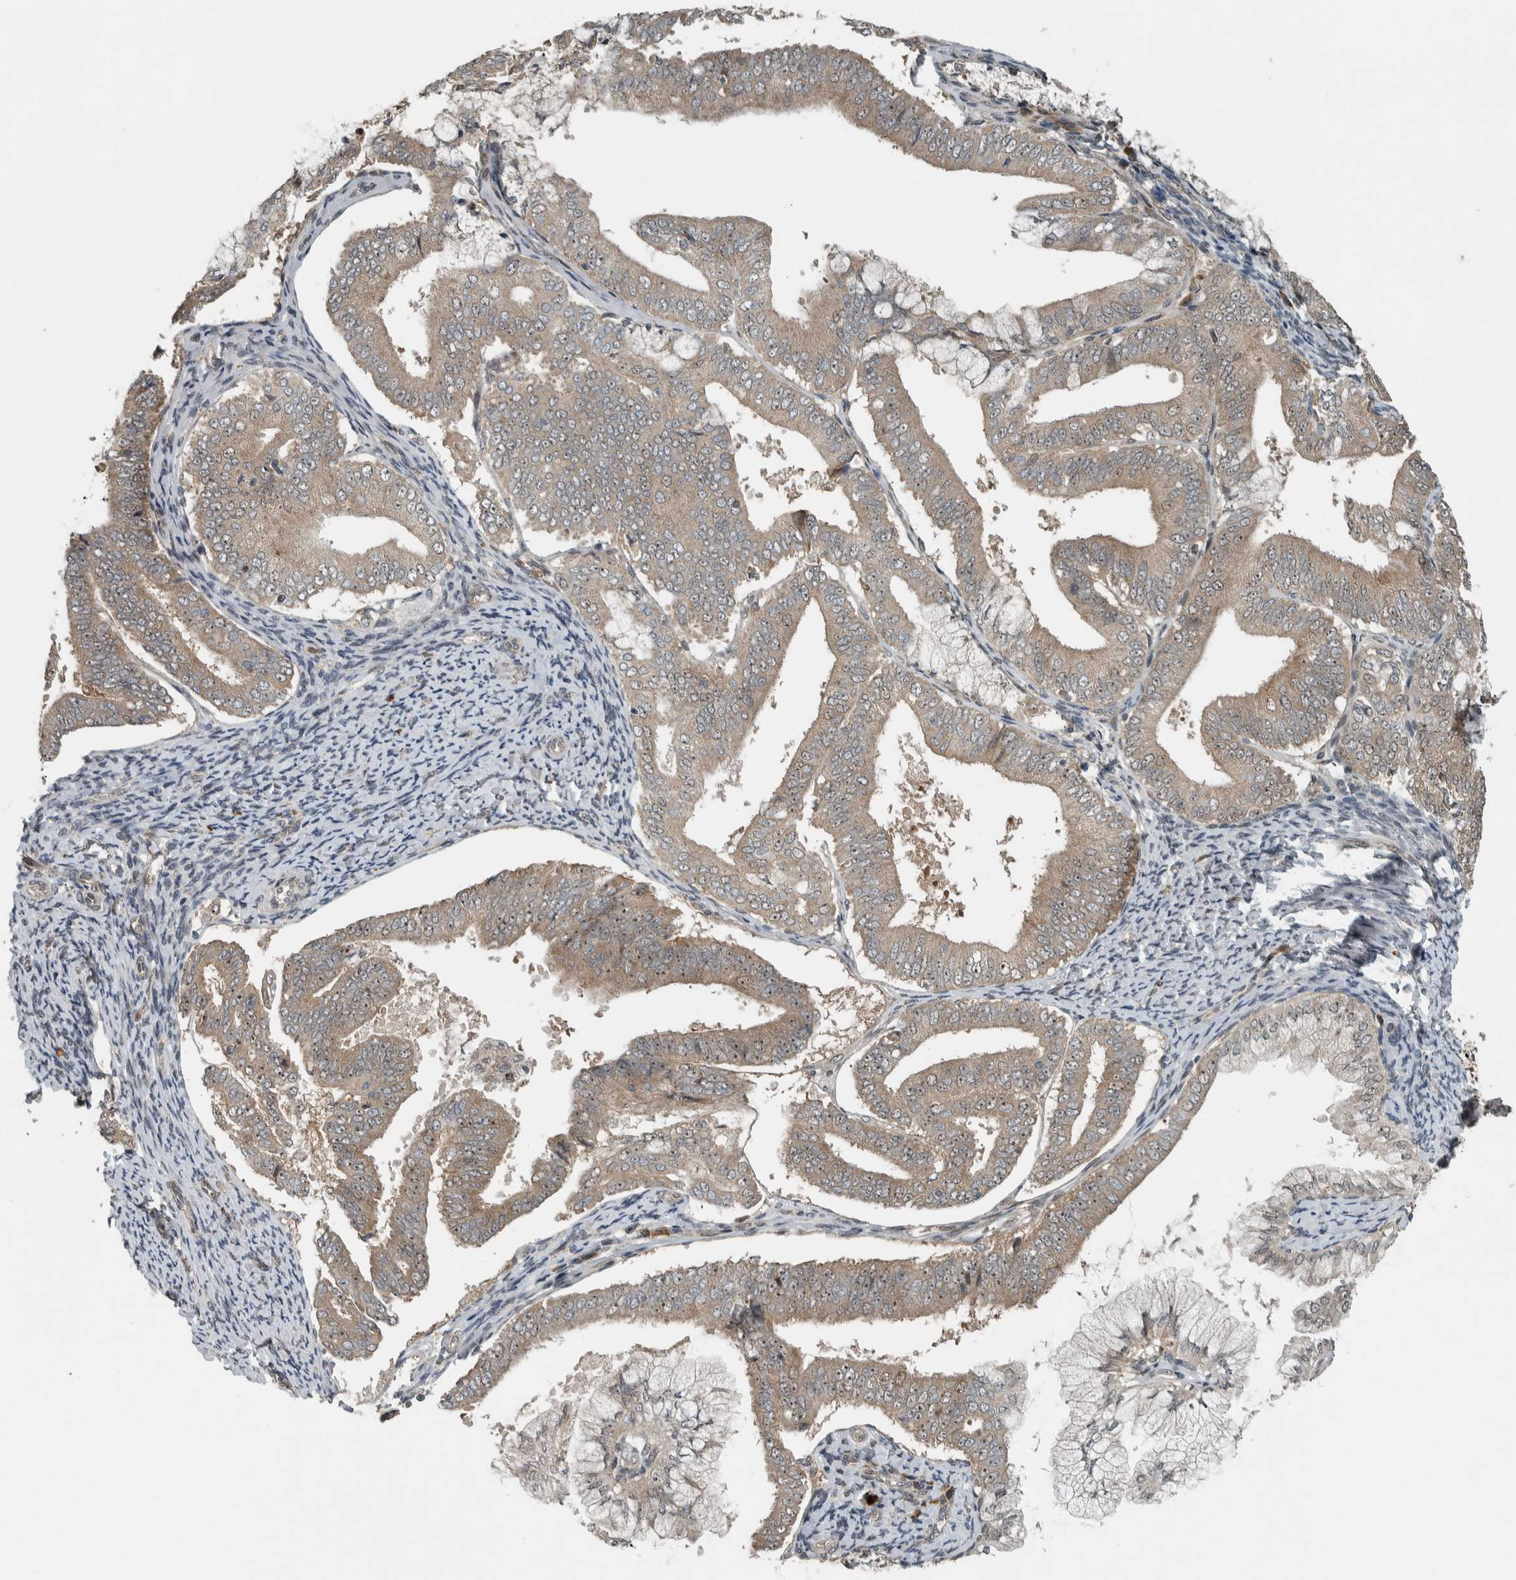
{"staining": {"intensity": "weak", "quantity": ">75%", "location": "cytoplasmic/membranous,nuclear"}, "tissue": "endometrial cancer", "cell_type": "Tumor cells", "image_type": "cancer", "snomed": [{"axis": "morphology", "description": "Adenocarcinoma, NOS"}, {"axis": "topography", "description": "Endometrium"}], "caption": "About >75% of tumor cells in human endometrial cancer (adenocarcinoma) show weak cytoplasmic/membranous and nuclear protein expression as visualized by brown immunohistochemical staining.", "gene": "XPO5", "patient": {"sex": "female", "age": 63}}